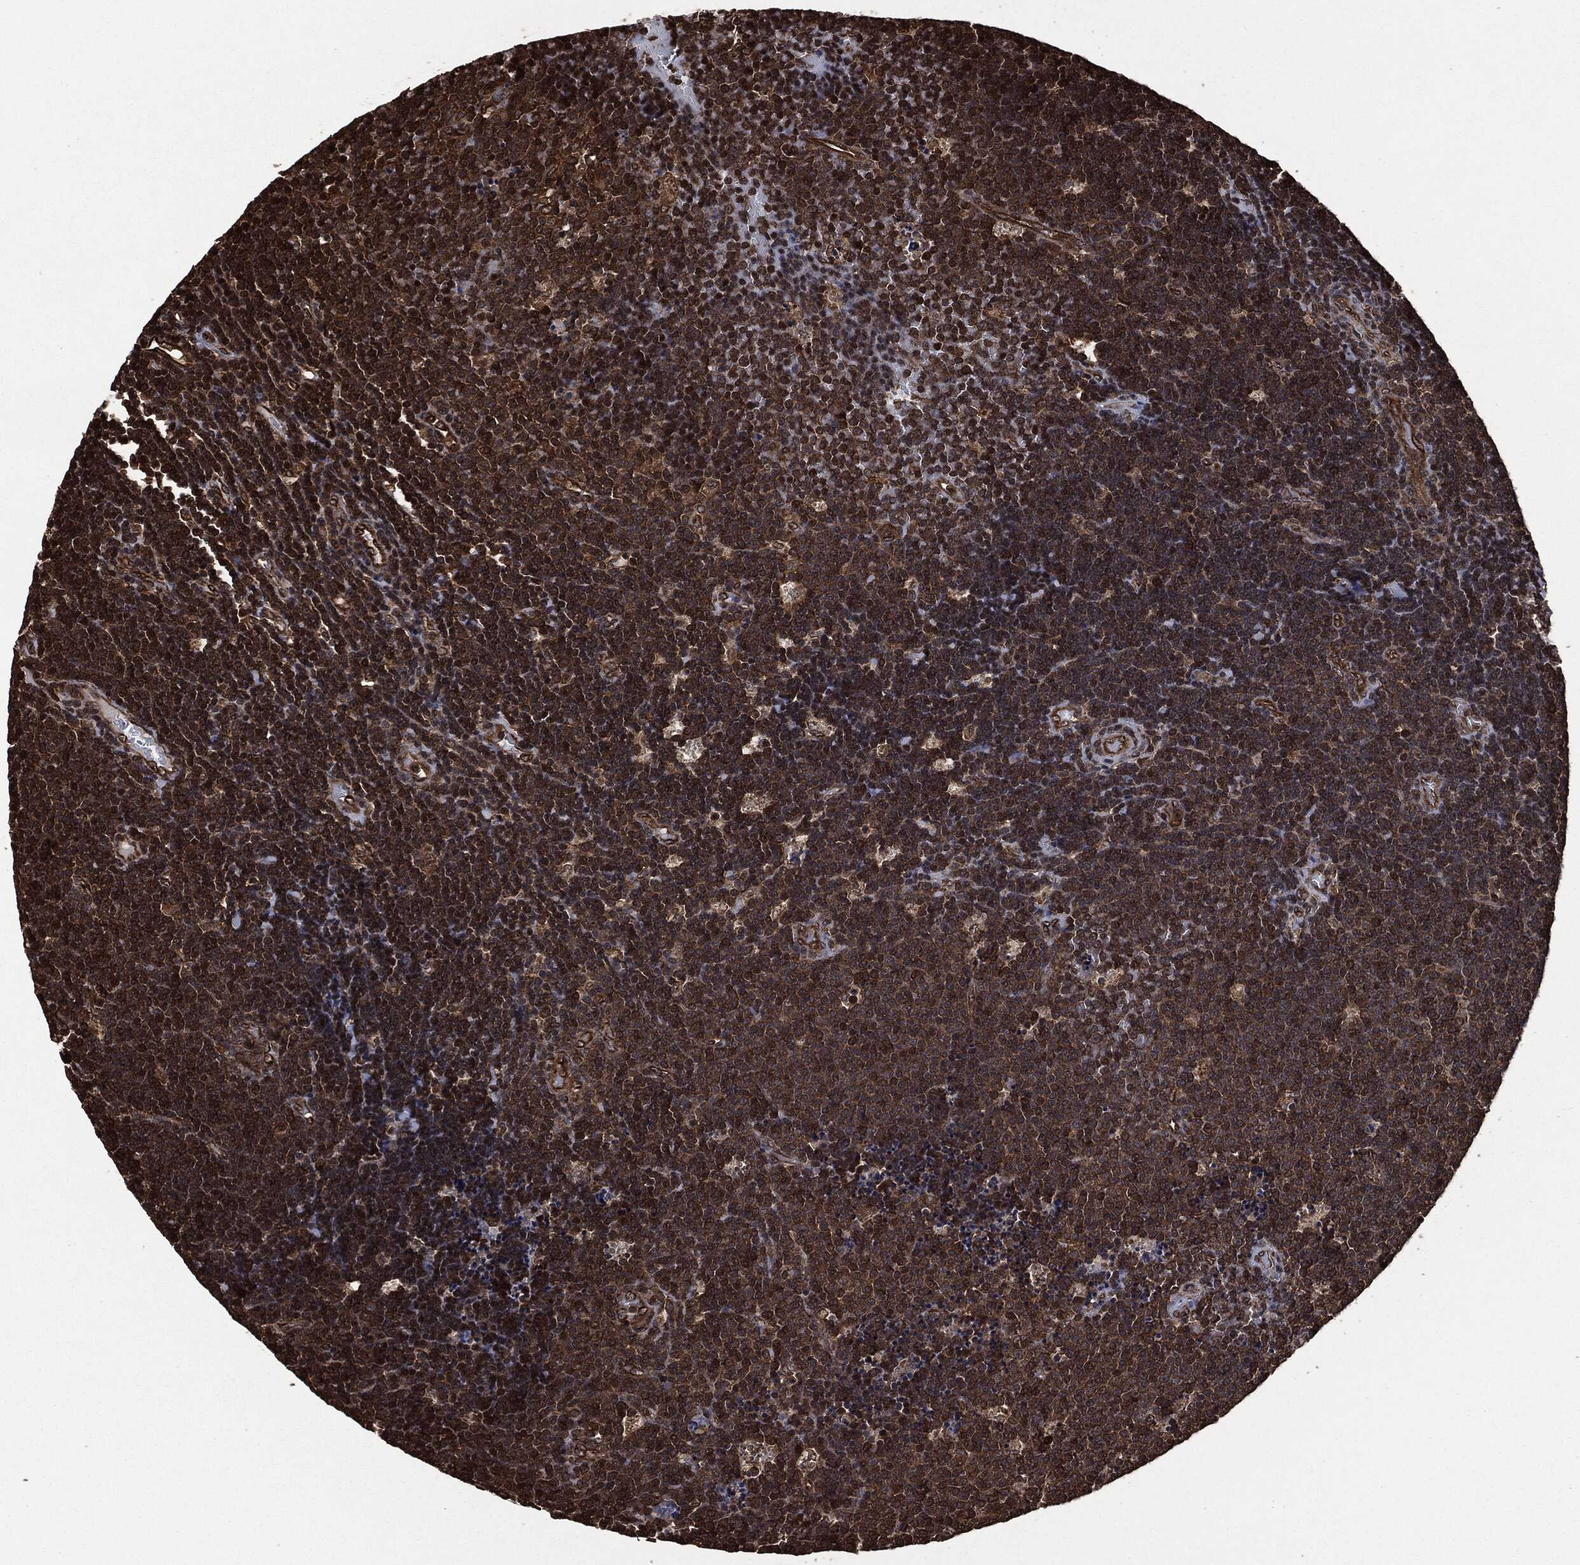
{"staining": {"intensity": "moderate", "quantity": "25%-75%", "location": "cytoplasmic/membranous"}, "tissue": "lymphoma", "cell_type": "Tumor cells", "image_type": "cancer", "snomed": [{"axis": "morphology", "description": "Malignant lymphoma, non-Hodgkin's type, Low grade"}, {"axis": "topography", "description": "Brain"}], "caption": "Moderate cytoplasmic/membranous staining for a protein is seen in approximately 25%-75% of tumor cells of low-grade malignant lymphoma, non-Hodgkin's type using immunohistochemistry.", "gene": "HRAS", "patient": {"sex": "female", "age": 66}}